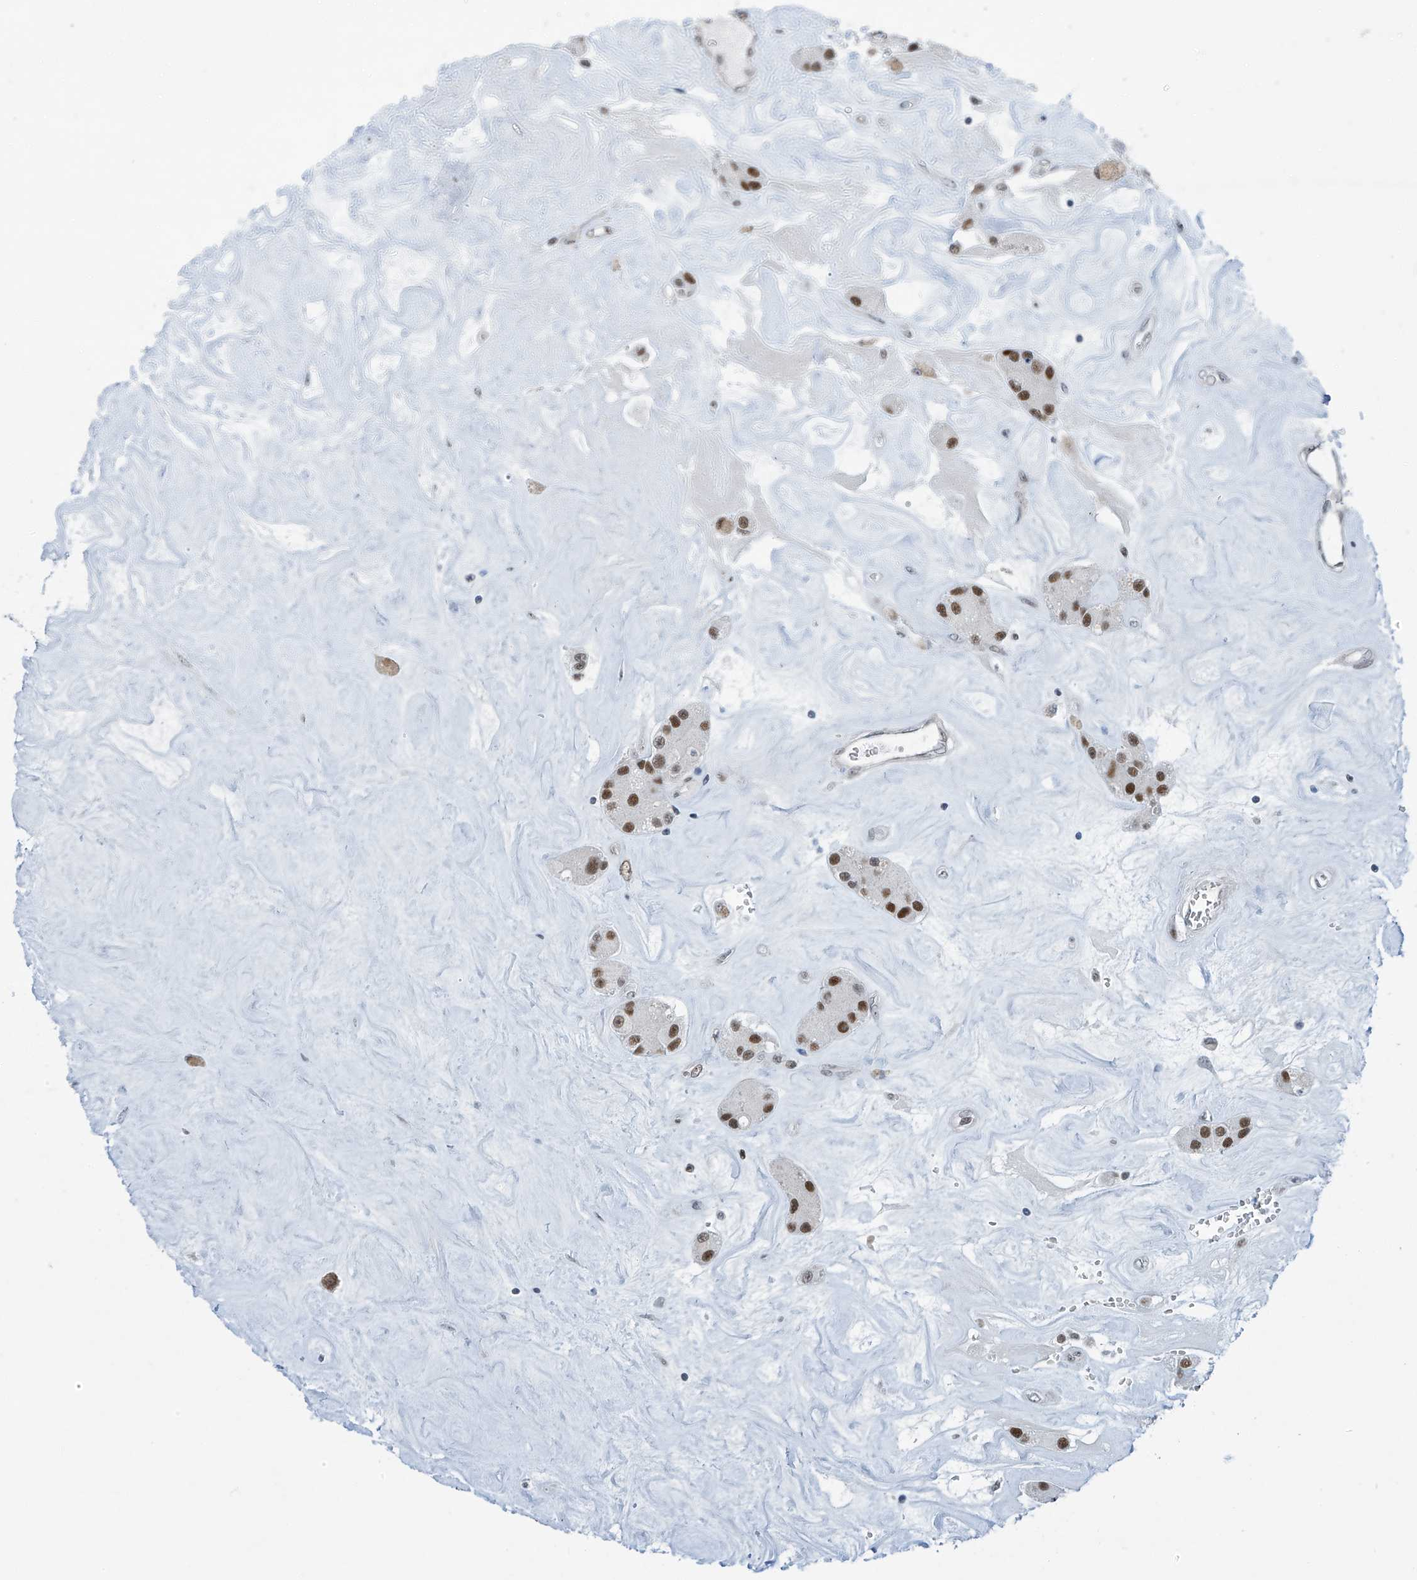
{"staining": {"intensity": "strong", "quantity": ">75%", "location": "nuclear"}, "tissue": "carcinoid", "cell_type": "Tumor cells", "image_type": "cancer", "snomed": [{"axis": "morphology", "description": "Carcinoid, malignant, NOS"}, {"axis": "topography", "description": "Pancreas"}], "caption": "A high-resolution photomicrograph shows IHC staining of carcinoid, which reveals strong nuclear positivity in approximately >75% of tumor cells.", "gene": "TAF8", "patient": {"sex": "male", "age": 41}}